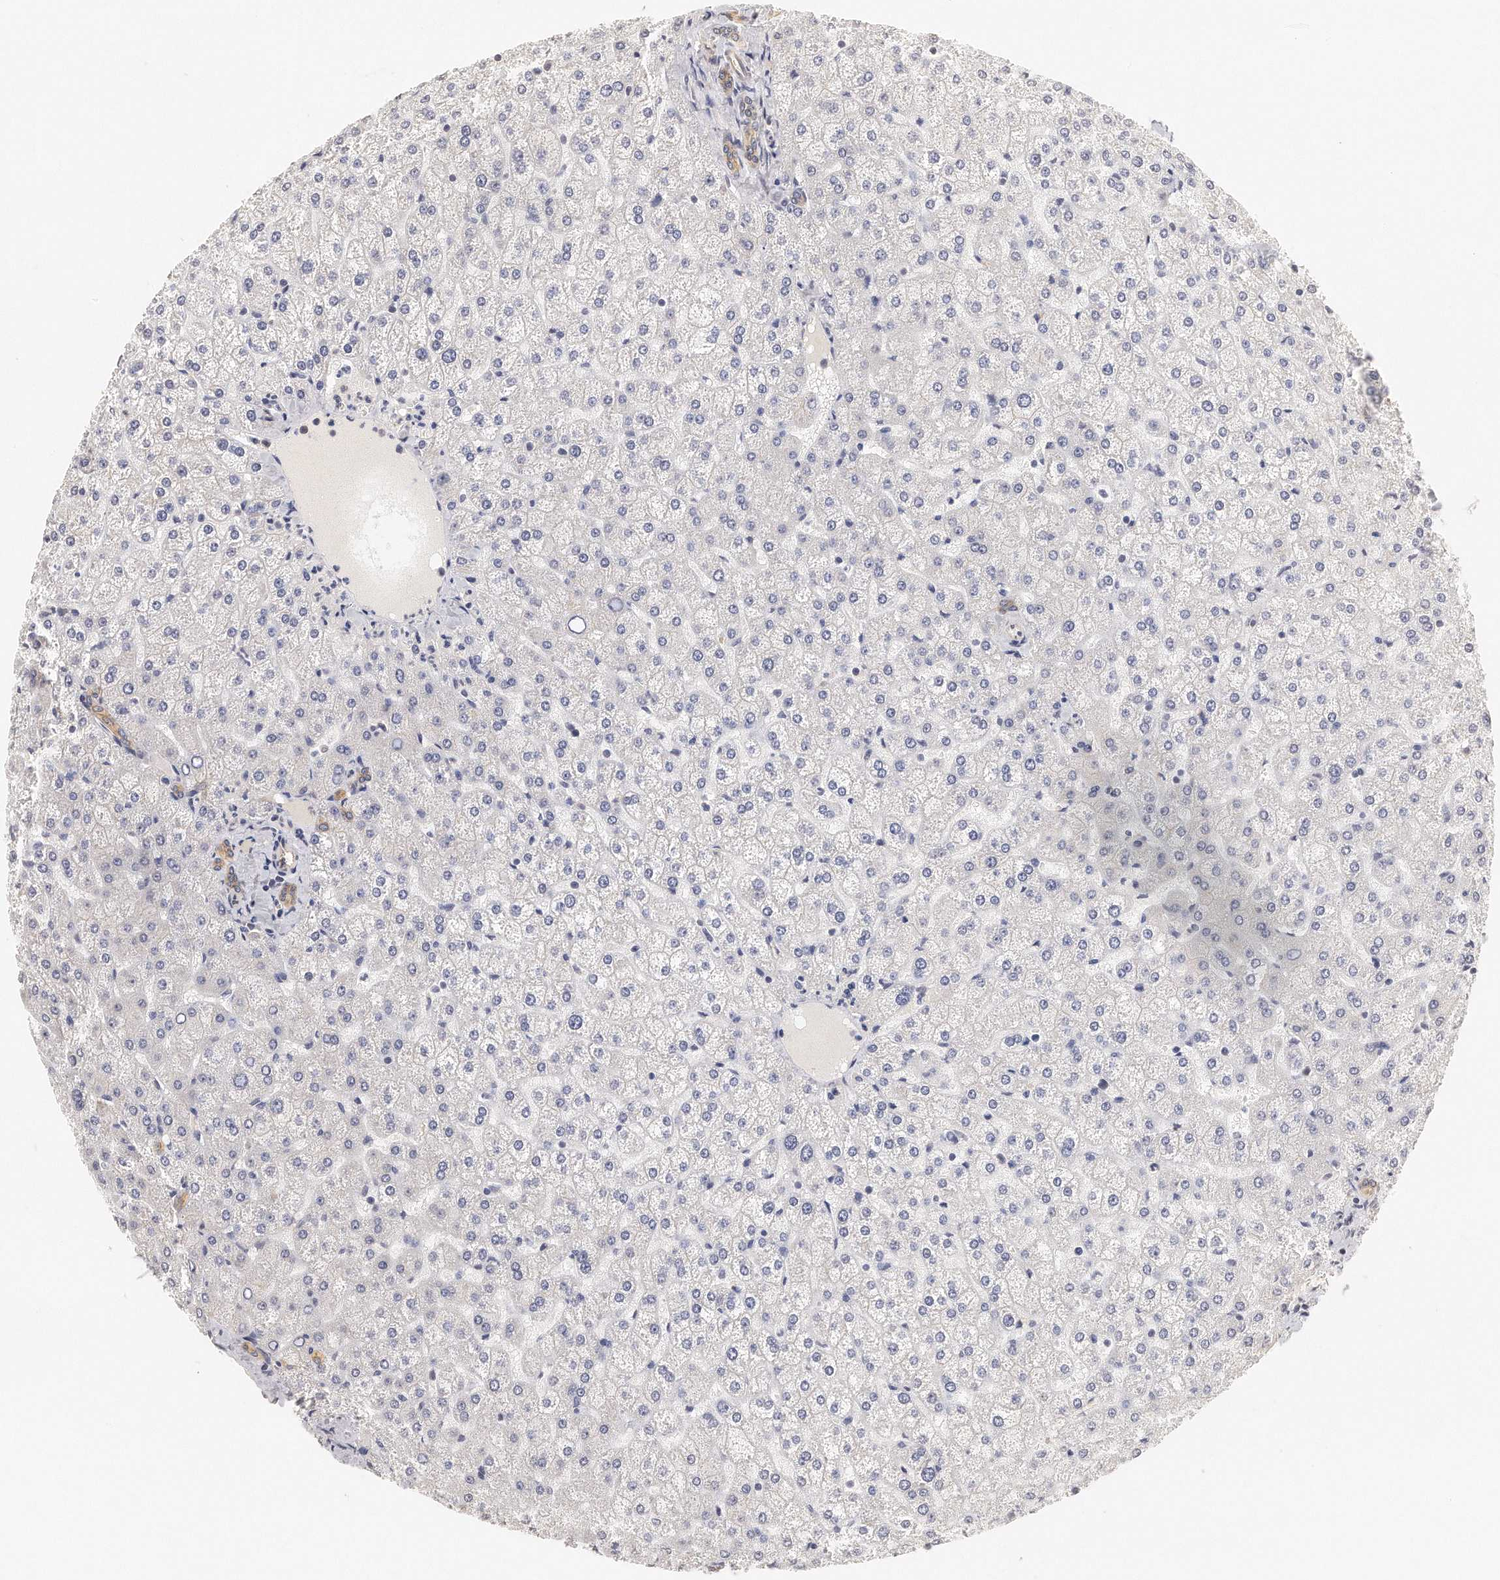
{"staining": {"intensity": "moderate", "quantity": ">75%", "location": "cytoplasmic/membranous"}, "tissue": "liver", "cell_type": "Cholangiocytes", "image_type": "normal", "snomed": [{"axis": "morphology", "description": "Normal tissue, NOS"}, {"axis": "topography", "description": "Liver"}], "caption": "An image showing moderate cytoplasmic/membranous positivity in approximately >75% of cholangiocytes in unremarkable liver, as visualized by brown immunohistochemical staining.", "gene": "CHST7", "patient": {"sex": "female", "age": 32}}